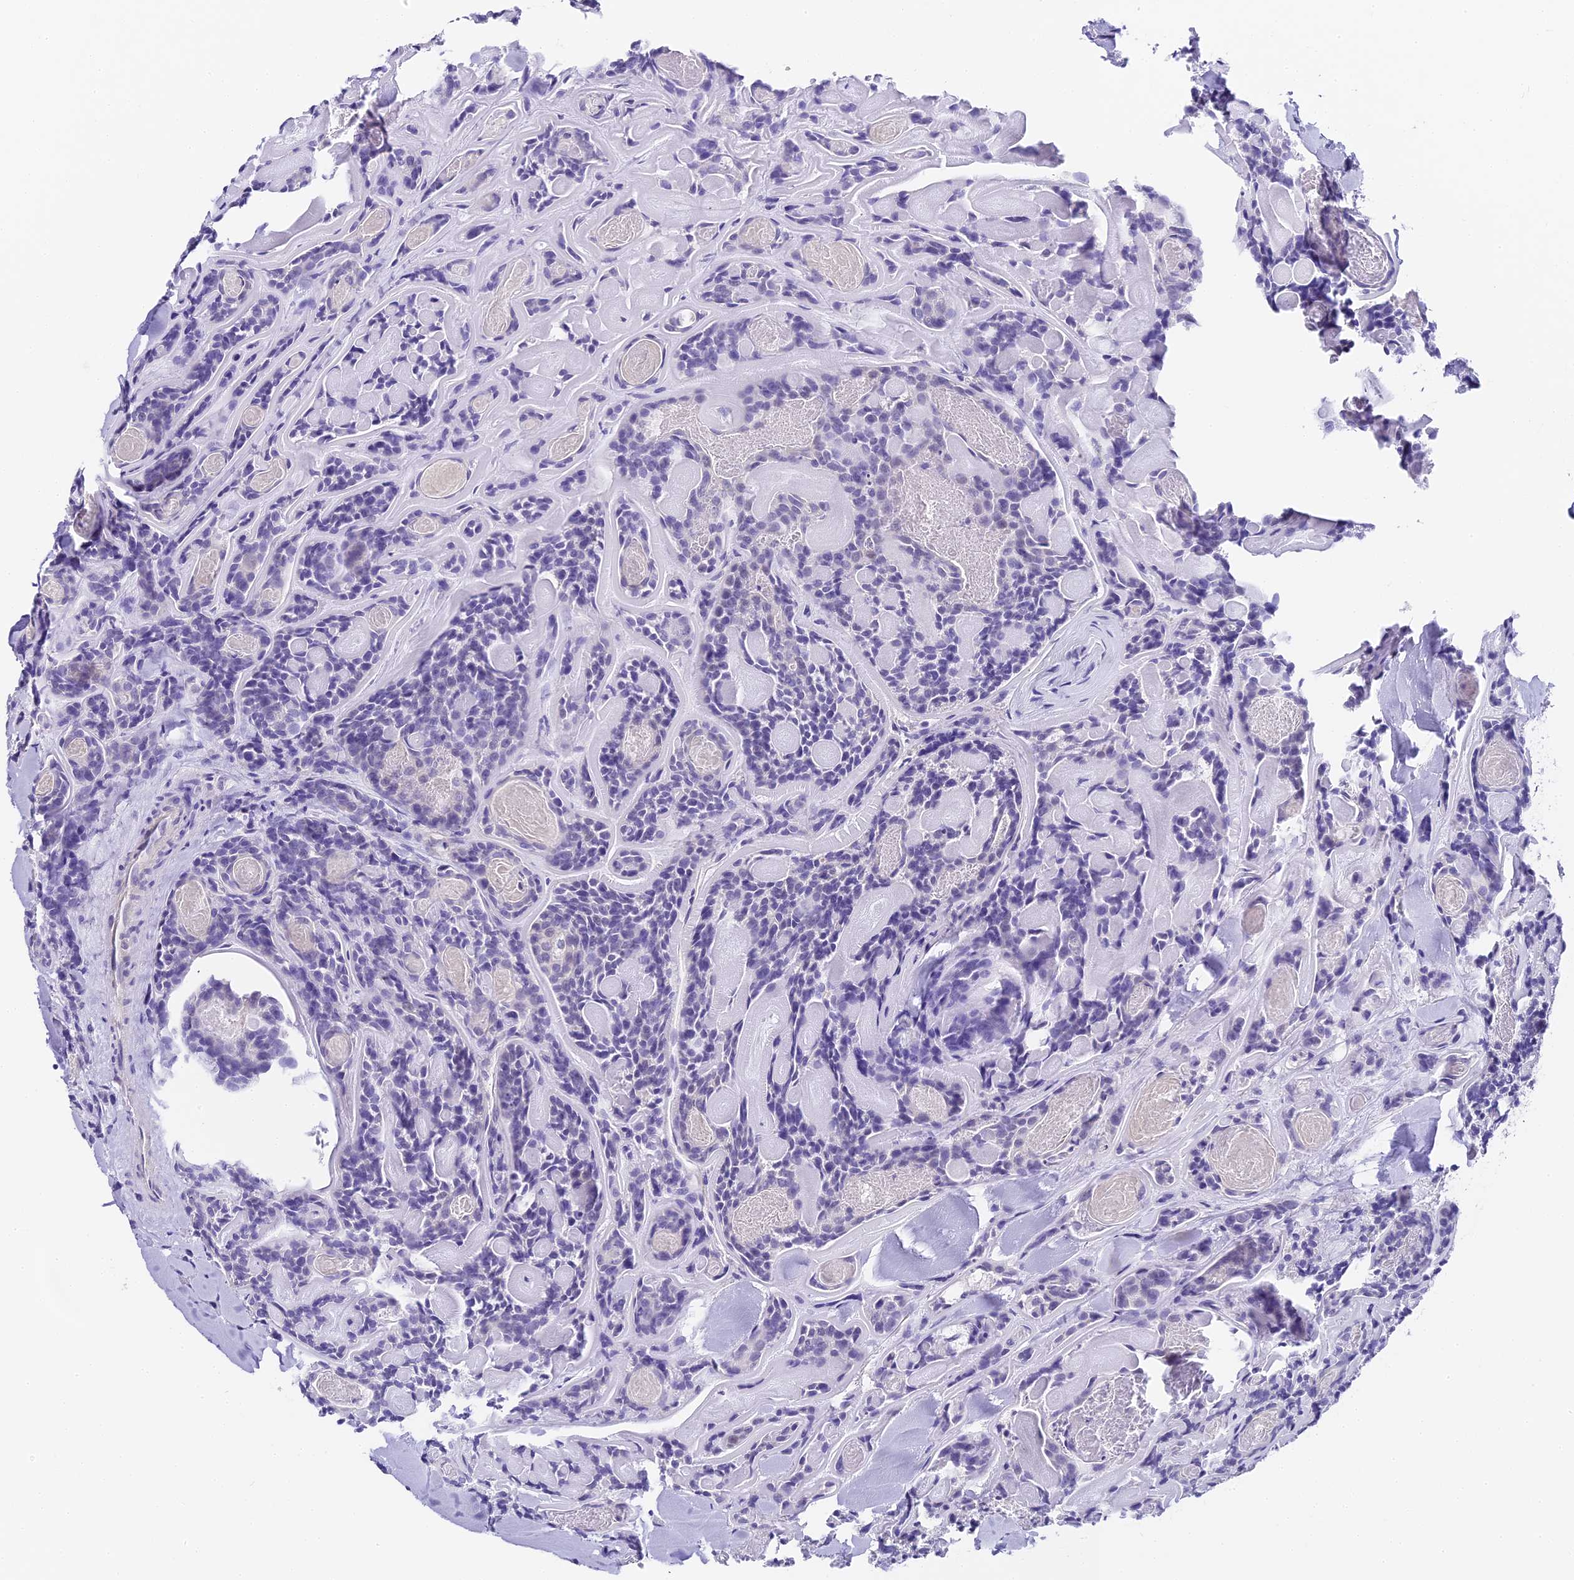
{"staining": {"intensity": "negative", "quantity": "none", "location": "none"}, "tissue": "head and neck cancer", "cell_type": "Tumor cells", "image_type": "cancer", "snomed": [{"axis": "morphology", "description": "Adenocarcinoma, NOS"}, {"axis": "topography", "description": "Salivary gland"}, {"axis": "topography", "description": "Head-Neck"}], "caption": "This is a micrograph of IHC staining of head and neck adenocarcinoma, which shows no positivity in tumor cells.", "gene": "ABHD14A-ACY1", "patient": {"sex": "female", "age": 63}}